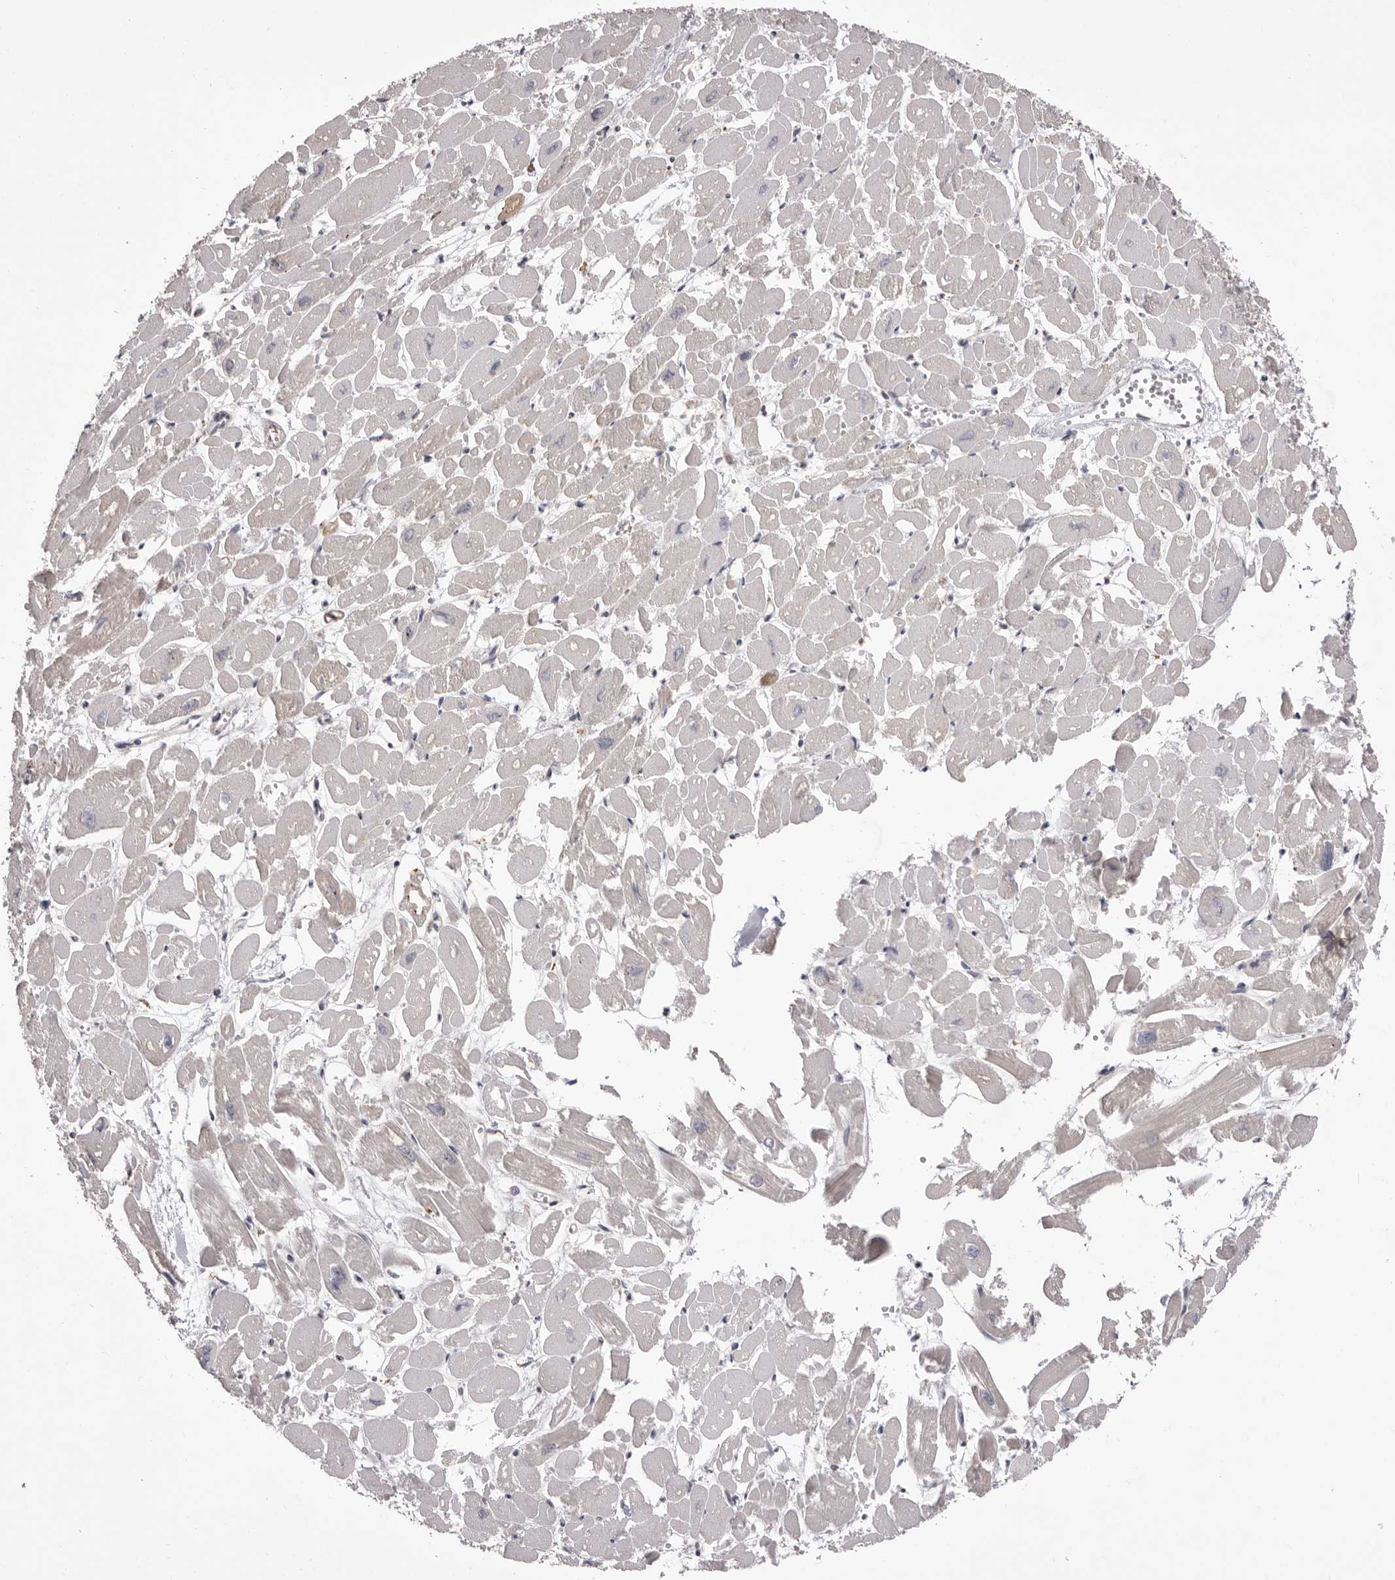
{"staining": {"intensity": "weak", "quantity": "<25%", "location": "cytoplasmic/membranous"}, "tissue": "heart muscle", "cell_type": "Cardiomyocytes", "image_type": "normal", "snomed": [{"axis": "morphology", "description": "Normal tissue, NOS"}, {"axis": "topography", "description": "Heart"}], "caption": "High magnification brightfield microscopy of unremarkable heart muscle stained with DAB (brown) and counterstained with hematoxylin (blue): cardiomyocytes show no significant expression. (IHC, brightfield microscopy, high magnification).", "gene": "QRSL1", "patient": {"sex": "male", "age": 54}}